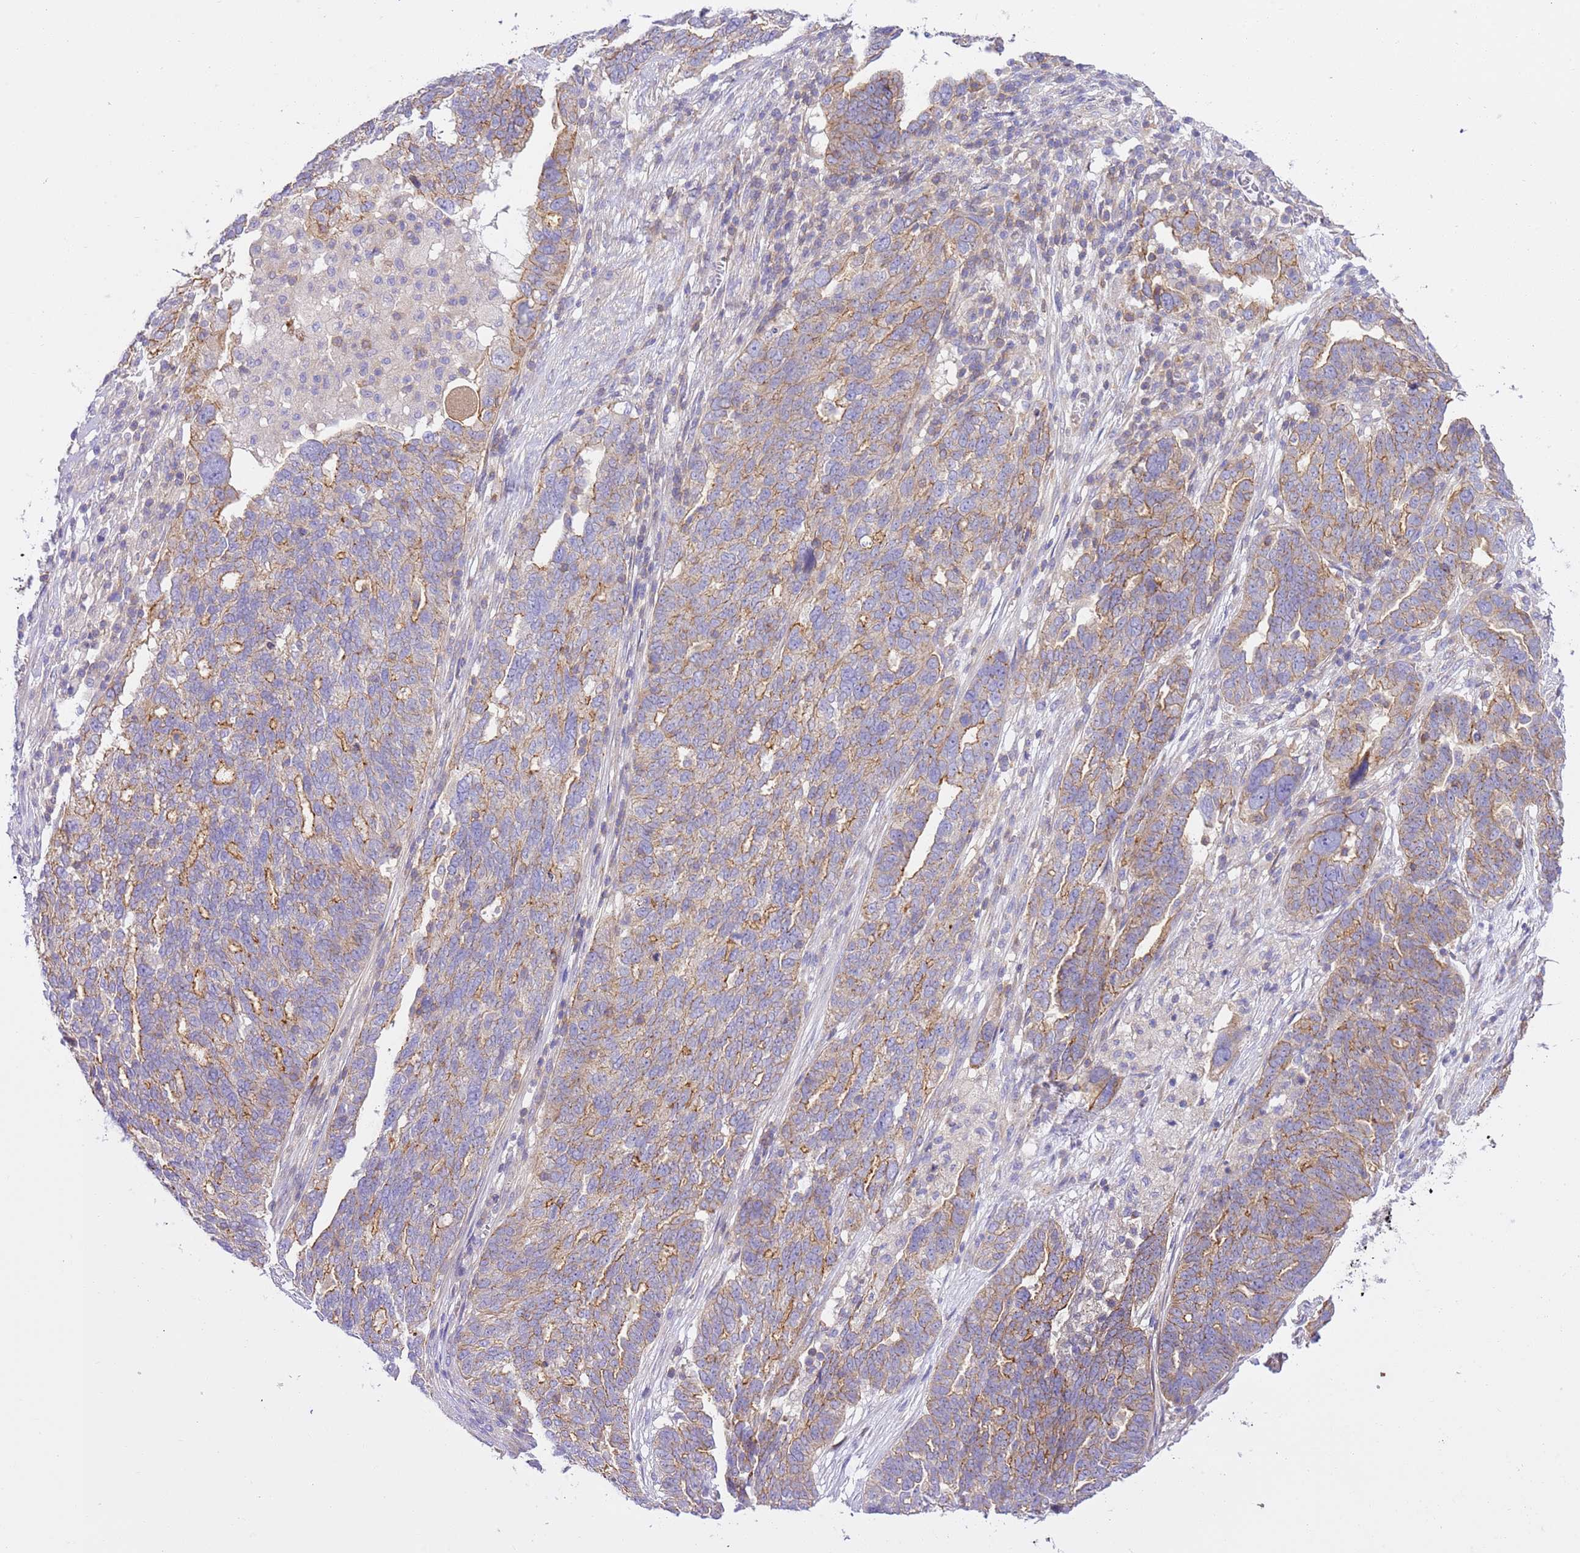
{"staining": {"intensity": "weak", "quantity": "25%-75%", "location": "cytoplasmic/membranous"}, "tissue": "ovarian cancer", "cell_type": "Tumor cells", "image_type": "cancer", "snomed": [{"axis": "morphology", "description": "Cystadenocarcinoma, serous, NOS"}, {"axis": "topography", "description": "Ovary"}], "caption": "Human ovarian cancer stained with a protein marker exhibits weak staining in tumor cells.", "gene": "EFCAB8", "patient": {"sex": "female", "age": 59}}